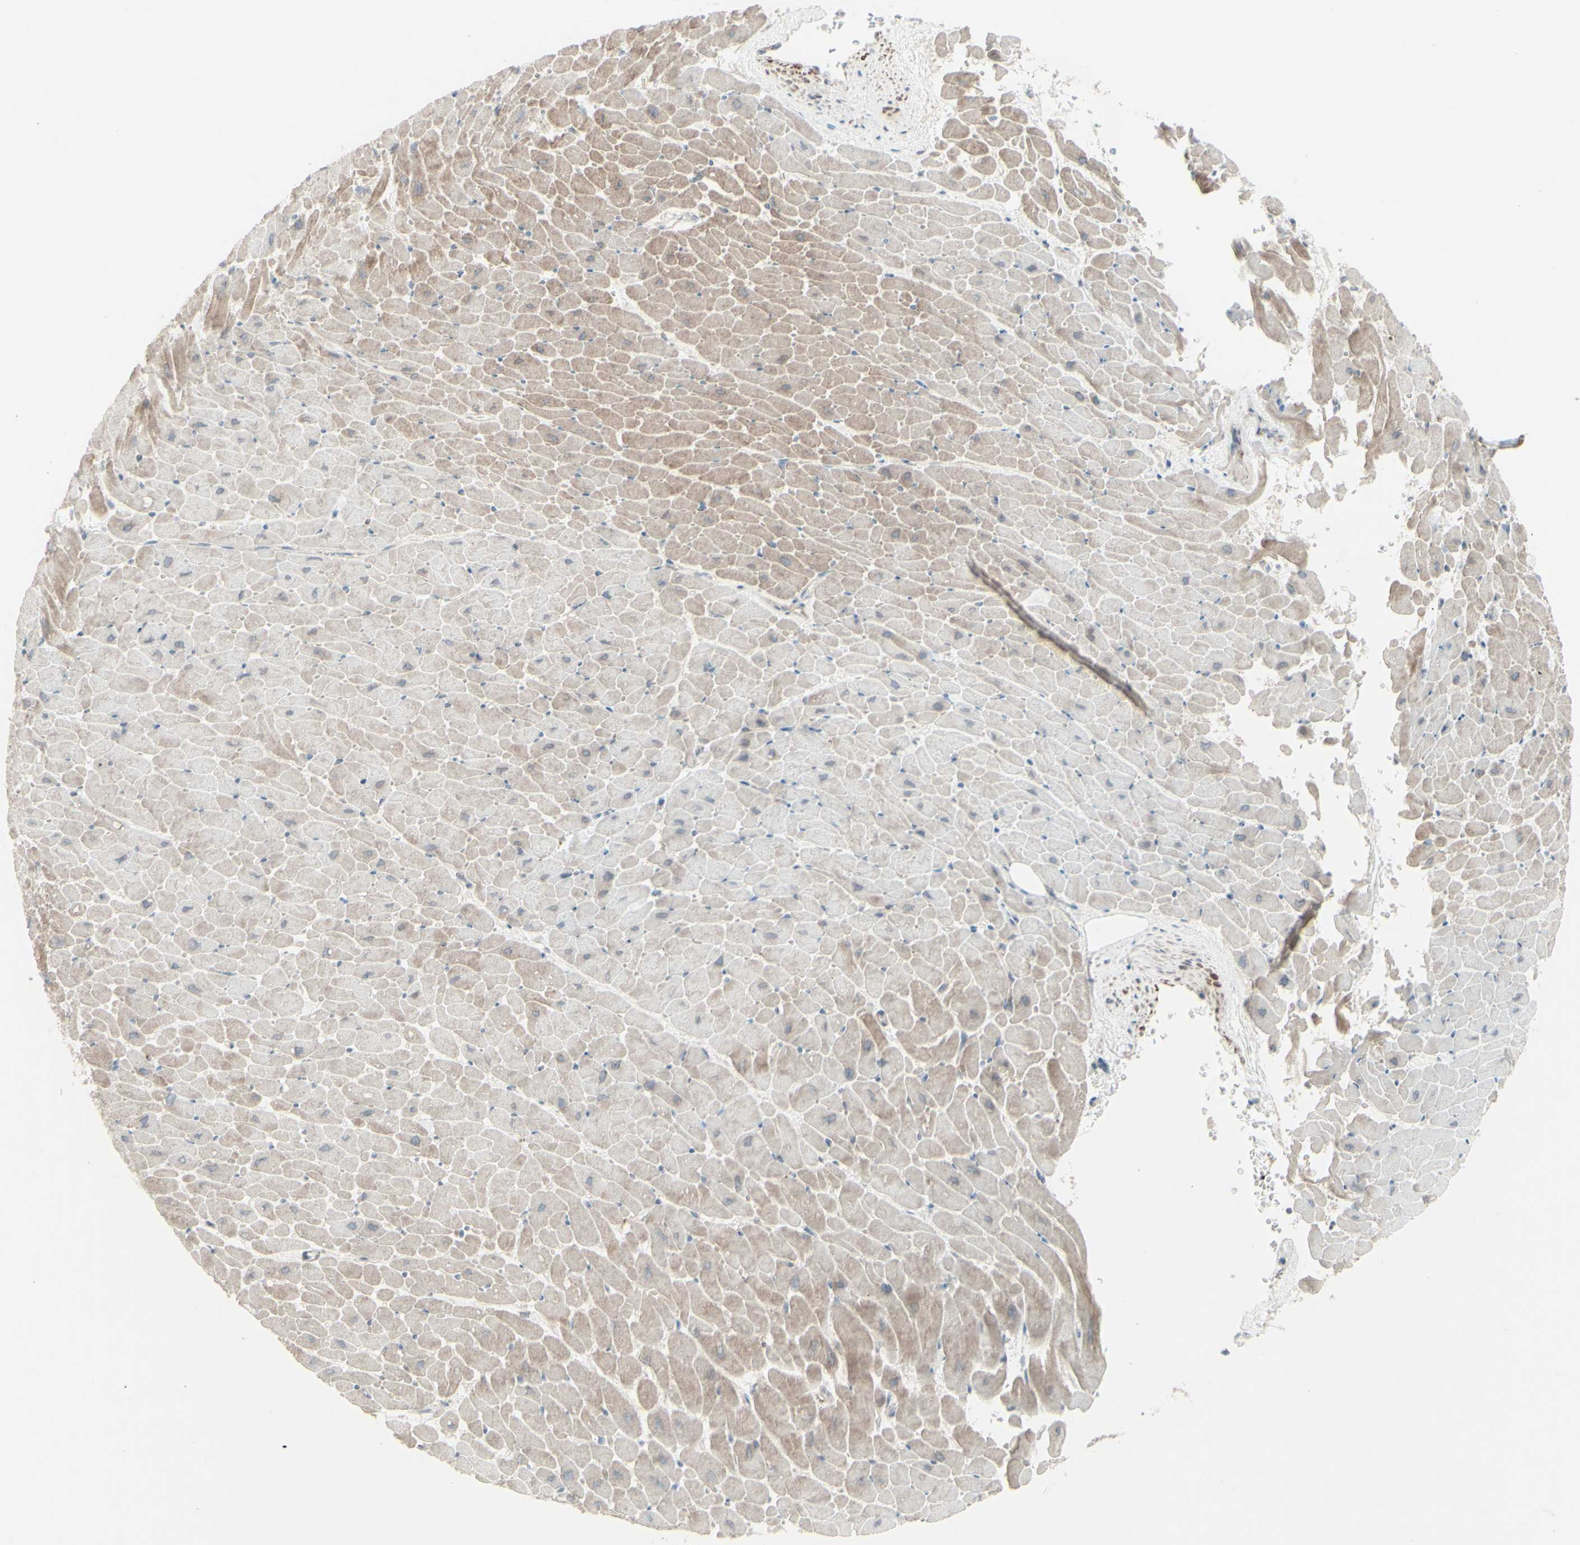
{"staining": {"intensity": "weak", "quantity": "25%-75%", "location": "cytoplasmic/membranous"}, "tissue": "heart muscle", "cell_type": "Cardiomyocytes", "image_type": "normal", "snomed": [{"axis": "morphology", "description": "Normal tissue, NOS"}, {"axis": "topography", "description": "Heart"}], "caption": "Immunohistochemistry (IHC) (DAB (3,3'-diaminobenzidine)) staining of unremarkable heart muscle shows weak cytoplasmic/membranous protein staining in about 25%-75% of cardiomyocytes. The protein of interest is stained brown, and the nuclei are stained in blue (DAB (3,3'-diaminobenzidine) IHC with brightfield microscopy, high magnification).", "gene": "GMNN", "patient": {"sex": "male", "age": 45}}